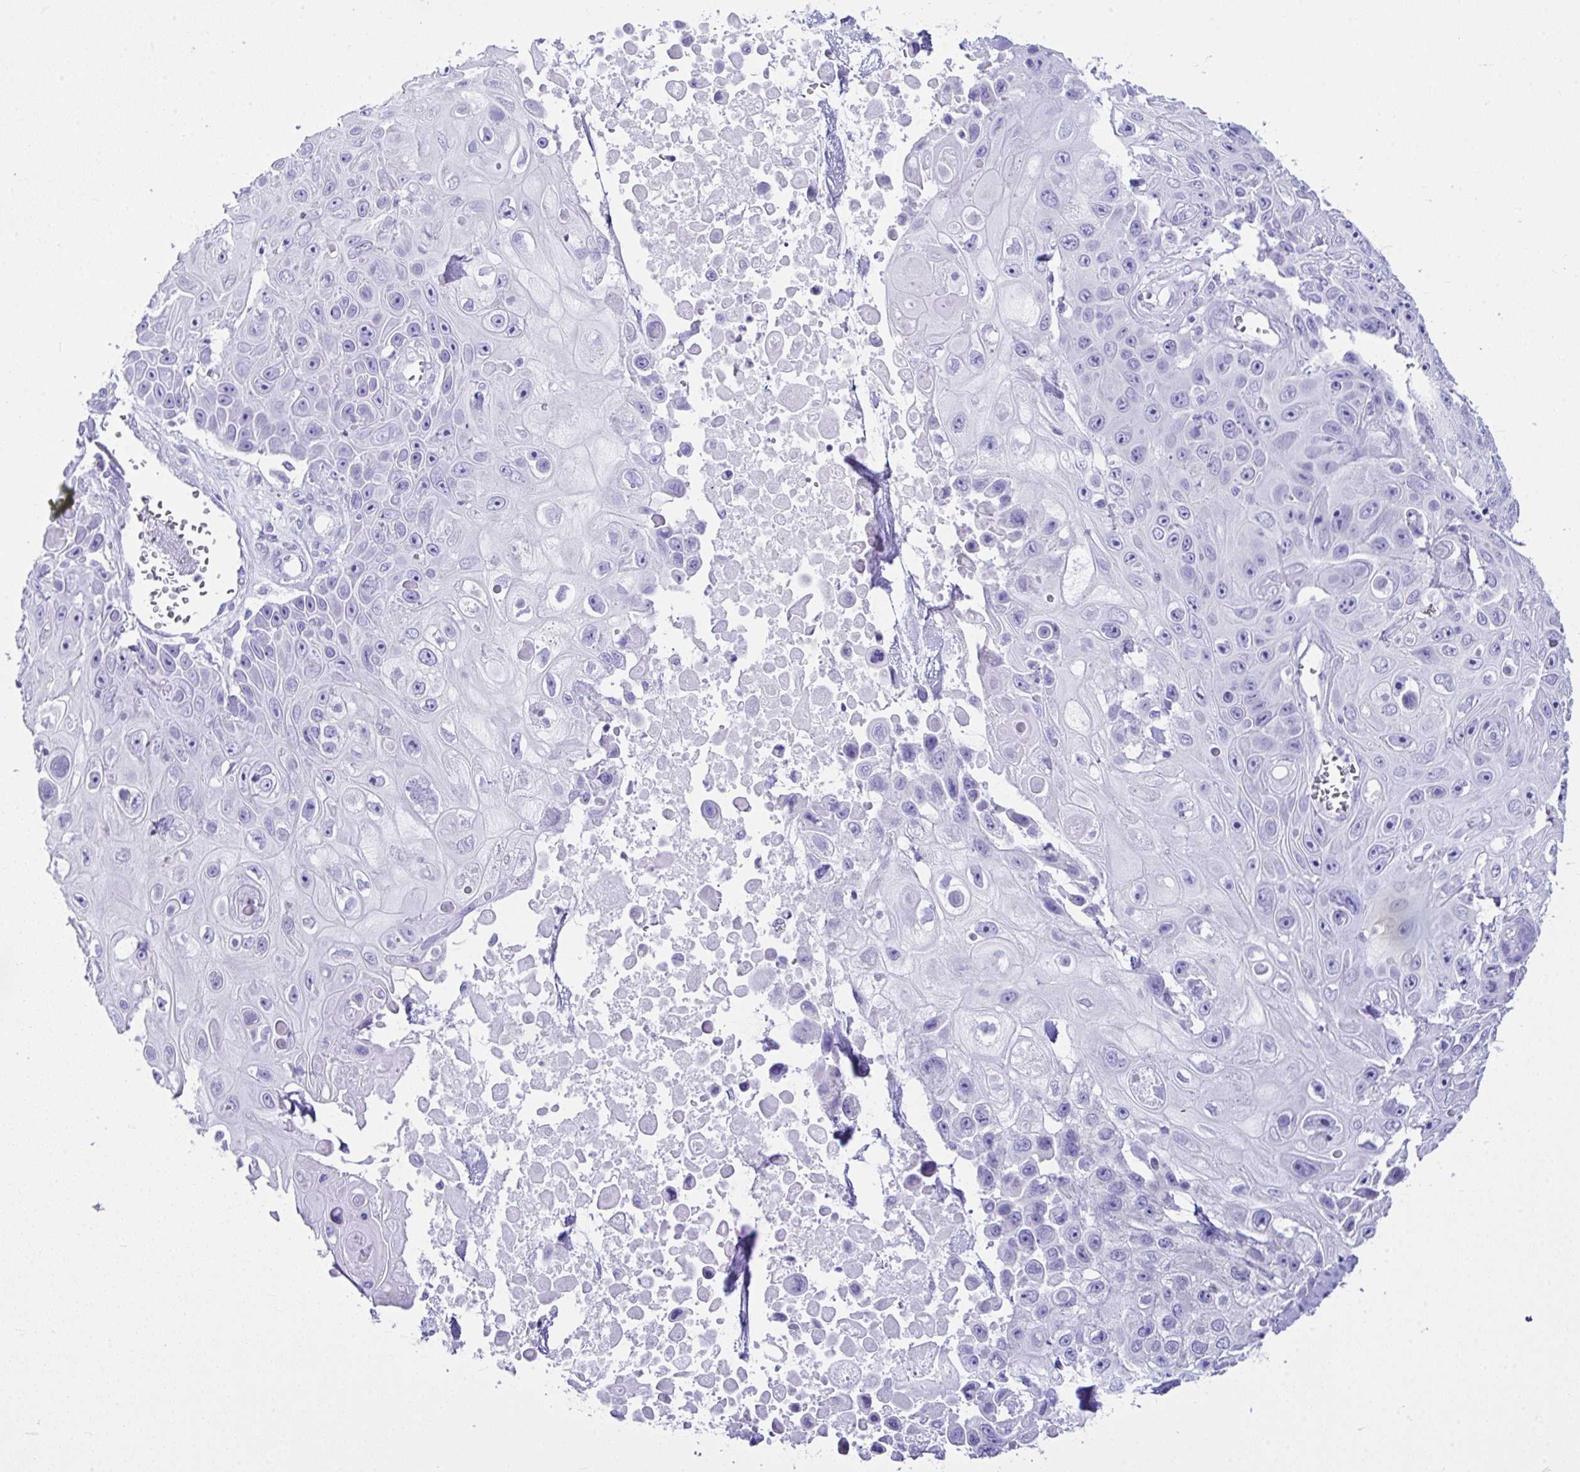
{"staining": {"intensity": "negative", "quantity": "none", "location": "none"}, "tissue": "skin cancer", "cell_type": "Tumor cells", "image_type": "cancer", "snomed": [{"axis": "morphology", "description": "Squamous cell carcinoma, NOS"}, {"axis": "topography", "description": "Skin"}], "caption": "Immunohistochemistry (IHC) histopathology image of skin squamous cell carcinoma stained for a protein (brown), which demonstrates no positivity in tumor cells.", "gene": "LGALS4", "patient": {"sex": "male", "age": 82}}